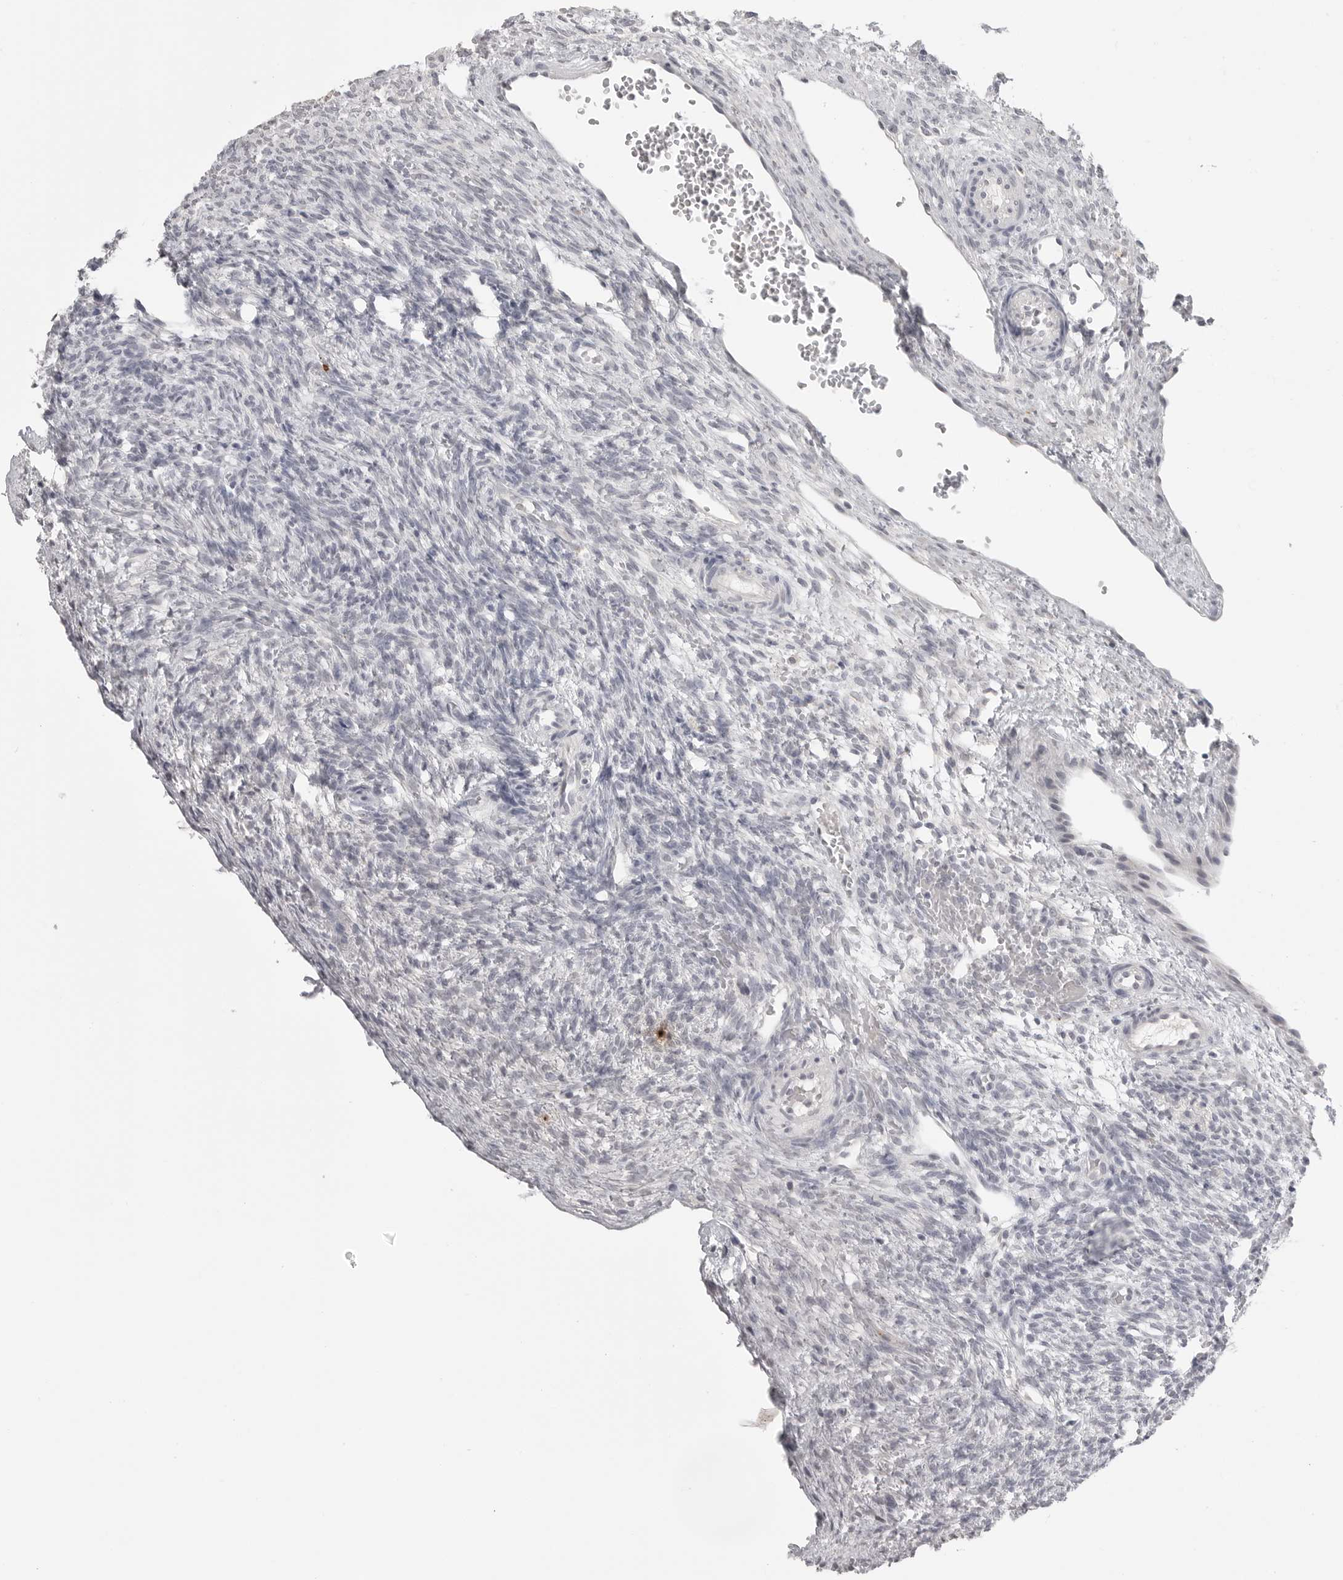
{"staining": {"intensity": "negative", "quantity": "none", "location": "none"}, "tissue": "ovary", "cell_type": "Ovarian stroma cells", "image_type": "normal", "snomed": [{"axis": "morphology", "description": "Normal tissue, NOS"}, {"axis": "topography", "description": "Ovary"}], "caption": "Immunohistochemistry histopathology image of benign ovary: human ovary stained with DAB demonstrates no significant protein staining in ovarian stroma cells.", "gene": "PRSS1", "patient": {"sex": "female", "age": 34}}